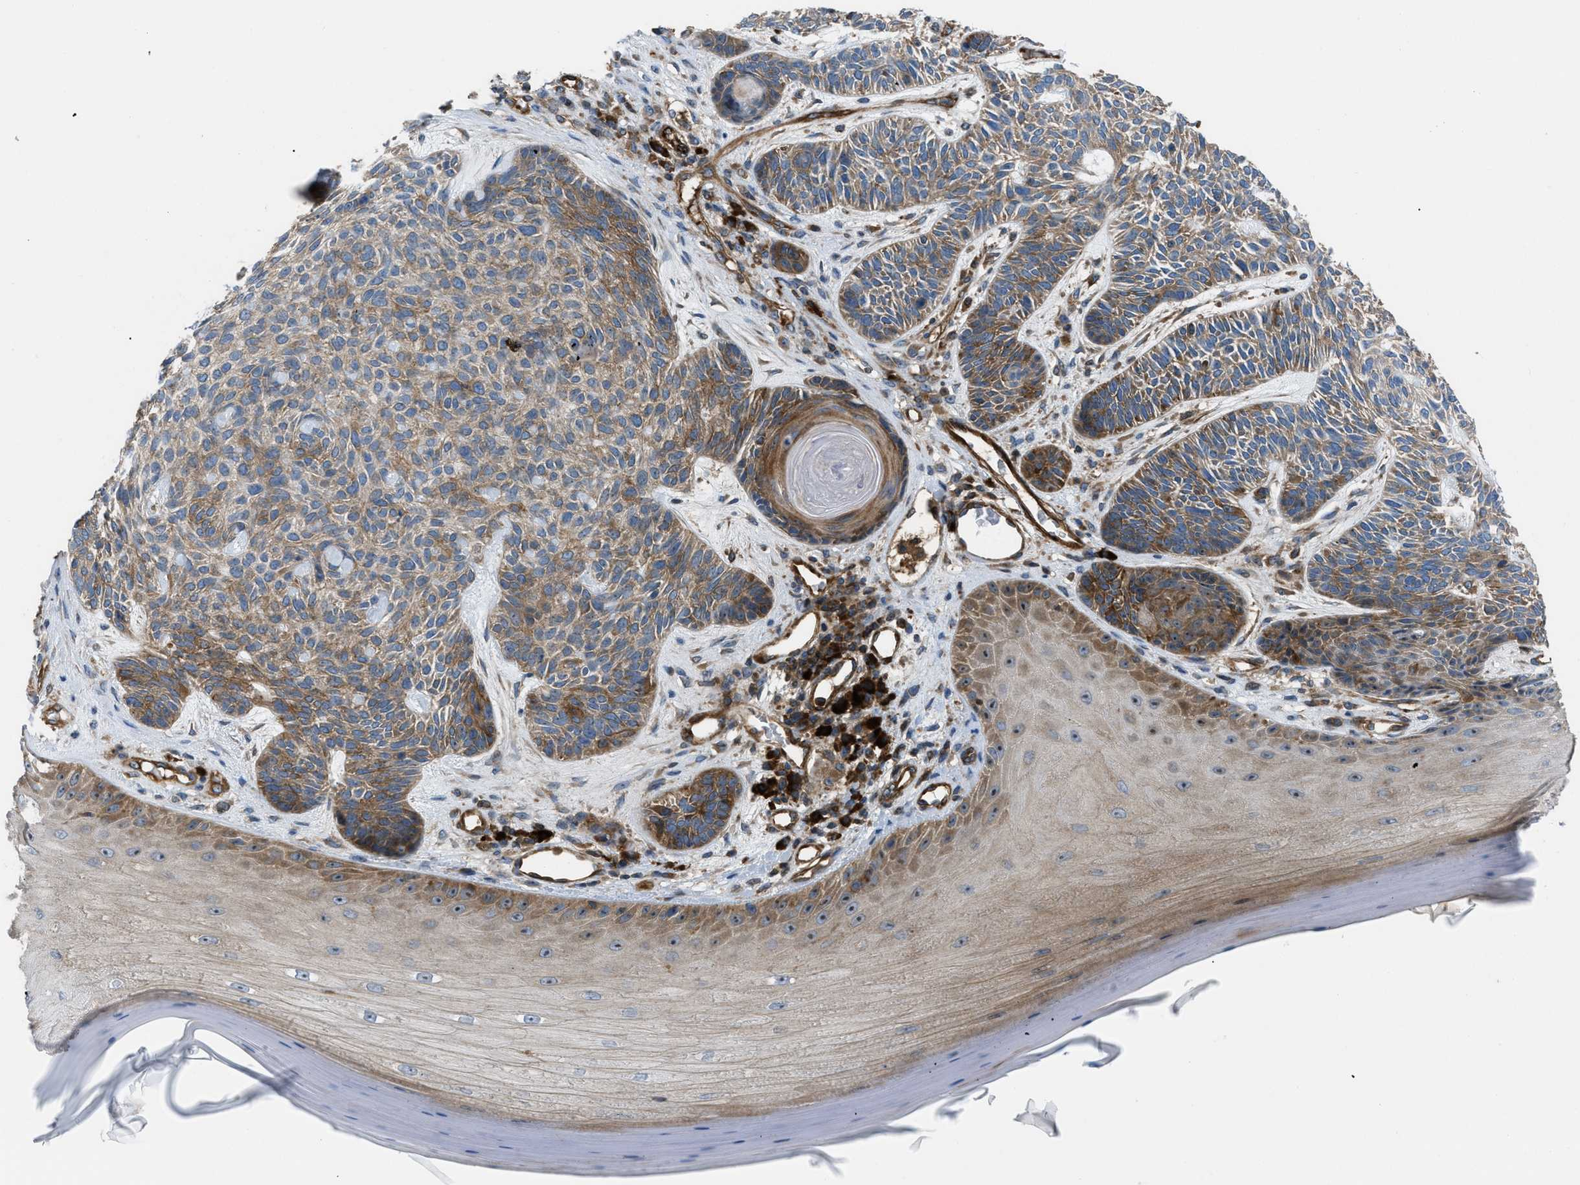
{"staining": {"intensity": "moderate", "quantity": ">75%", "location": "cytoplasmic/membranous"}, "tissue": "skin cancer", "cell_type": "Tumor cells", "image_type": "cancer", "snomed": [{"axis": "morphology", "description": "Basal cell carcinoma"}, {"axis": "topography", "description": "Skin"}], "caption": "Protein expression analysis of skin cancer (basal cell carcinoma) demonstrates moderate cytoplasmic/membranous staining in about >75% of tumor cells.", "gene": "ATP2A3", "patient": {"sex": "male", "age": 55}}